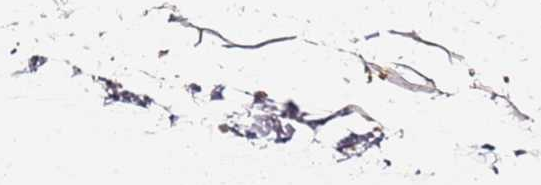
{"staining": {"intensity": "moderate", "quantity": ">75%", "location": "cytoplasmic/membranous"}, "tissue": "adipose tissue", "cell_type": "Adipocytes", "image_type": "normal", "snomed": [{"axis": "morphology", "description": "Normal tissue, NOS"}, {"axis": "topography", "description": "Adipose tissue"}], "caption": "Immunohistochemistry photomicrograph of normal adipose tissue: adipose tissue stained using immunohistochemistry (IHC) displays medium levels of moderate protein expression localized specifically in the cytoplasmic/membranous of adipocytes, appearing as a cytoplasmic/membranous brown color.", "gene": "PRKAB2", "patient": {"sex": "female", "age": 37}}